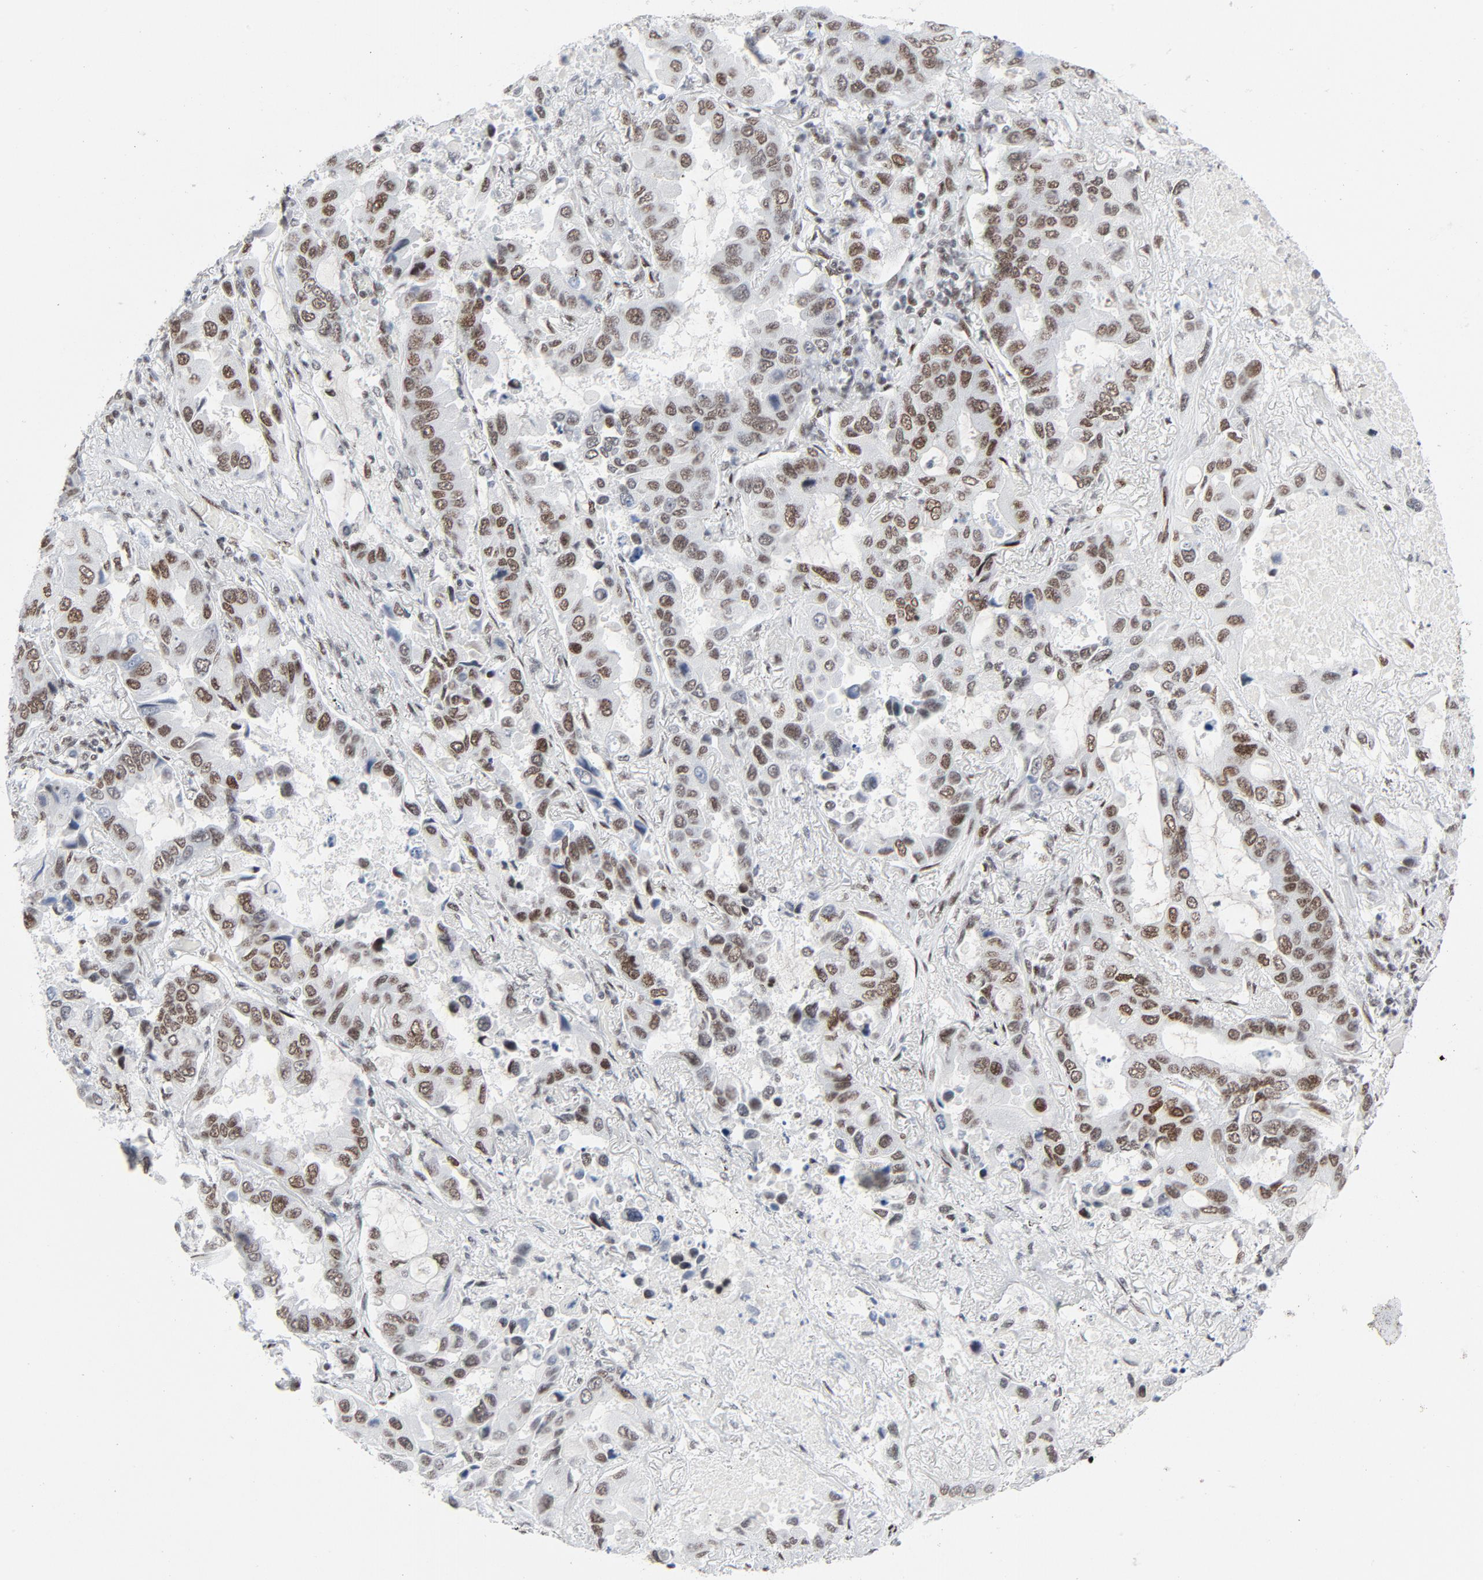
{"staining": {"intensity": "moderate", "quantity": ">75%", "location": "nuclear"}, "tissue": "lung cancer", "cell_type": "Tumor cells", "image_type": "cancer", "snomed": [{"axis": "morphology", "description": "Adenocarcinoma, NOS"}, {"axis": "topography", "description": "Lung"}], "caption": "Protein expression analysis of adenocarcinoma (lung) shows moderate nuclear positivity in approximately >75% of tumor cells. The staining is performed using DAB brown chromogen to label protein expression. The nuclei are counter-stained blue using hematoxylin.", "gene": "HSF1", "patient": {"sex": "male", "age": 64}}